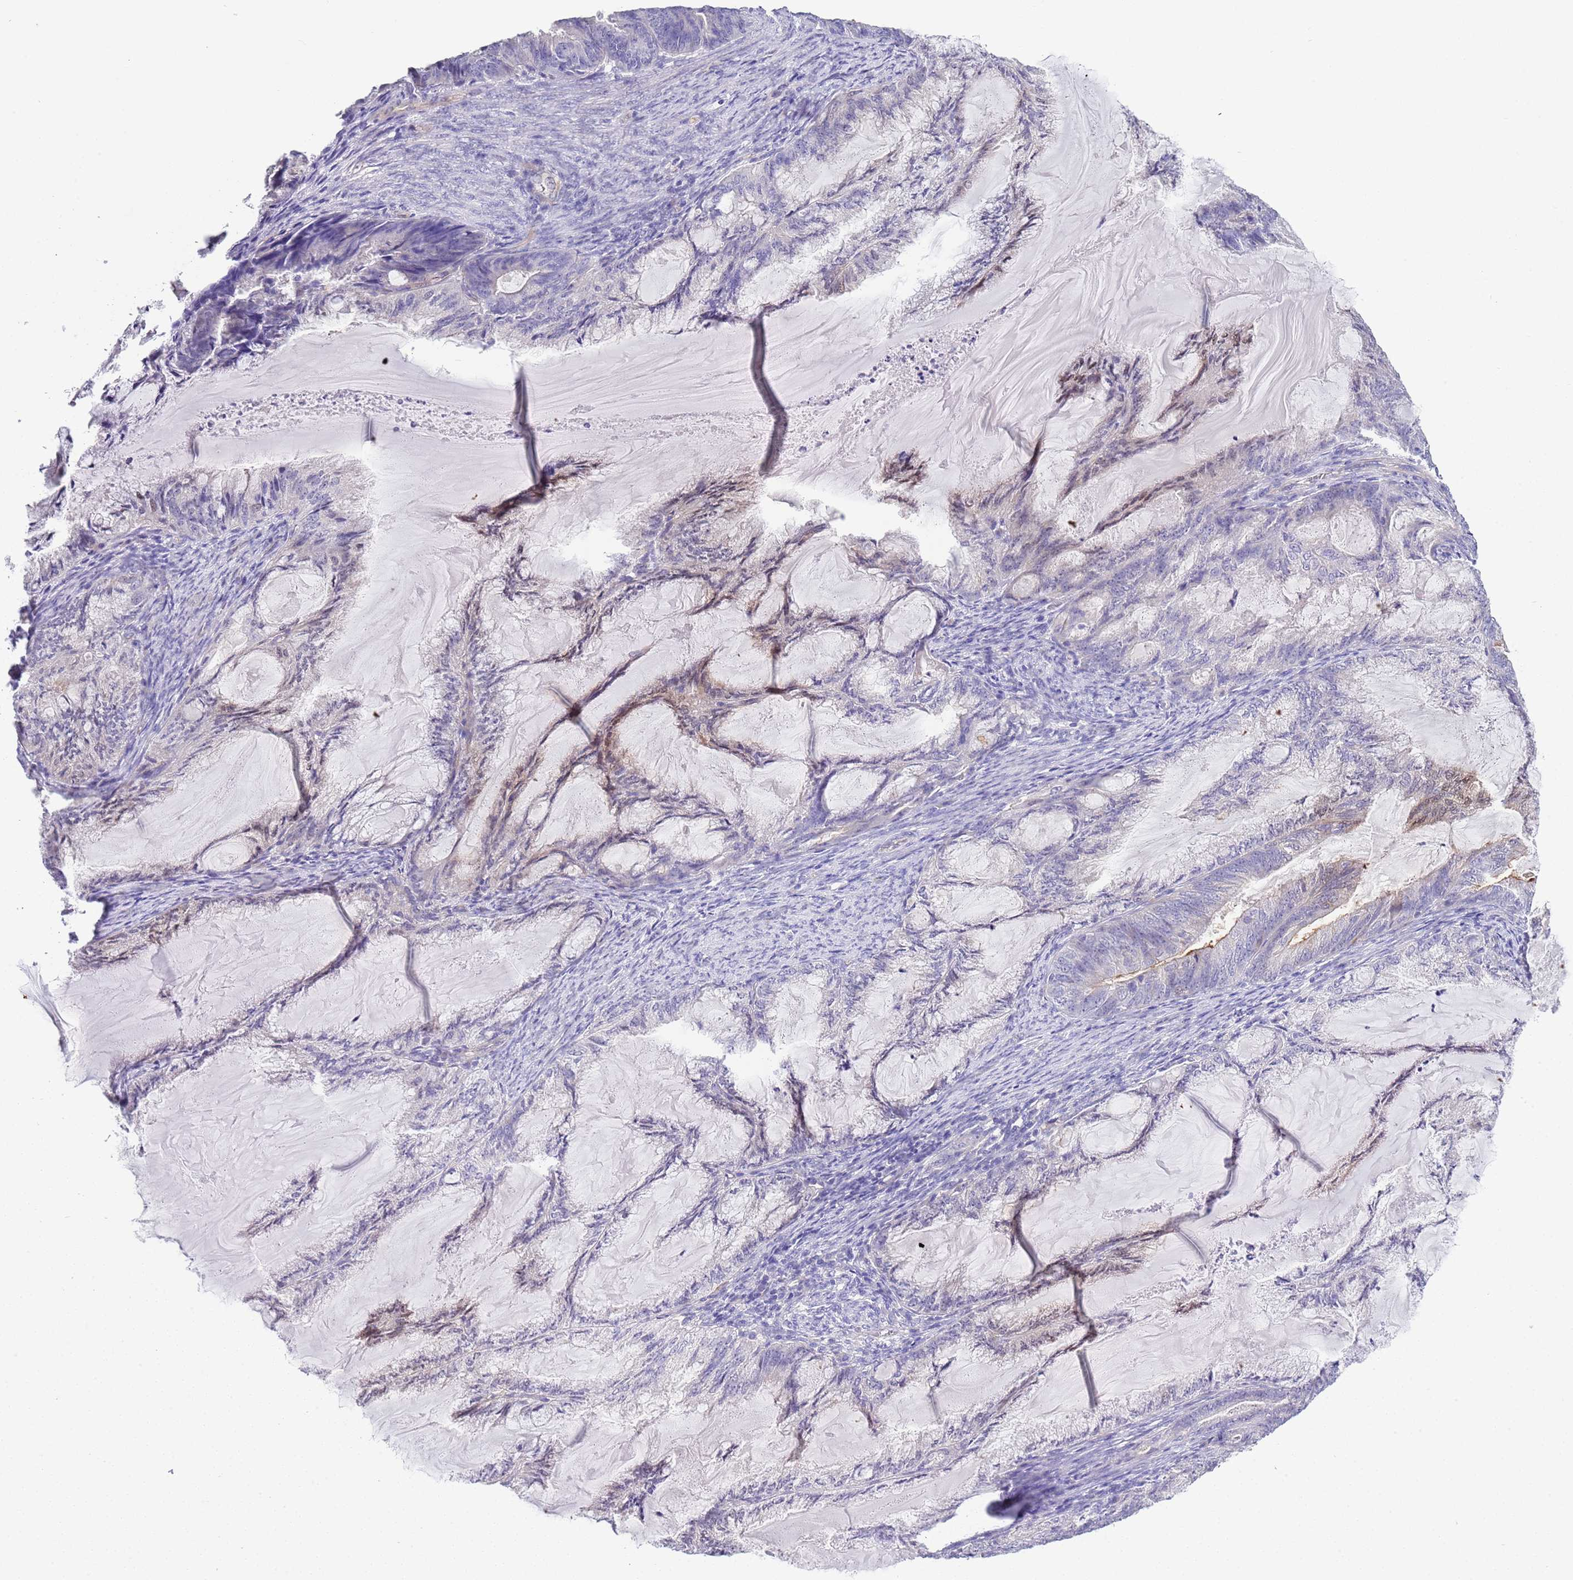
{"staining": {"intensity": "negative", "quantity": "none", "location": "none"}, "tissue": "endometrial cancer", "cell_type": "Tumor cells", "image_type": "cancer", "snomed": [{"axis": "morphology", "description": "Adenocarcinoma, NOS"}, {"axis": "topography", "description": "Endometrium"}], "caption": "Tumor cells show no significant protein expression in endometrial cancer (adenocarcinoma). Nuclei are stained in blue.", "gene": "BRMS1L", "patient": {"sex": "female", "age": 86}}